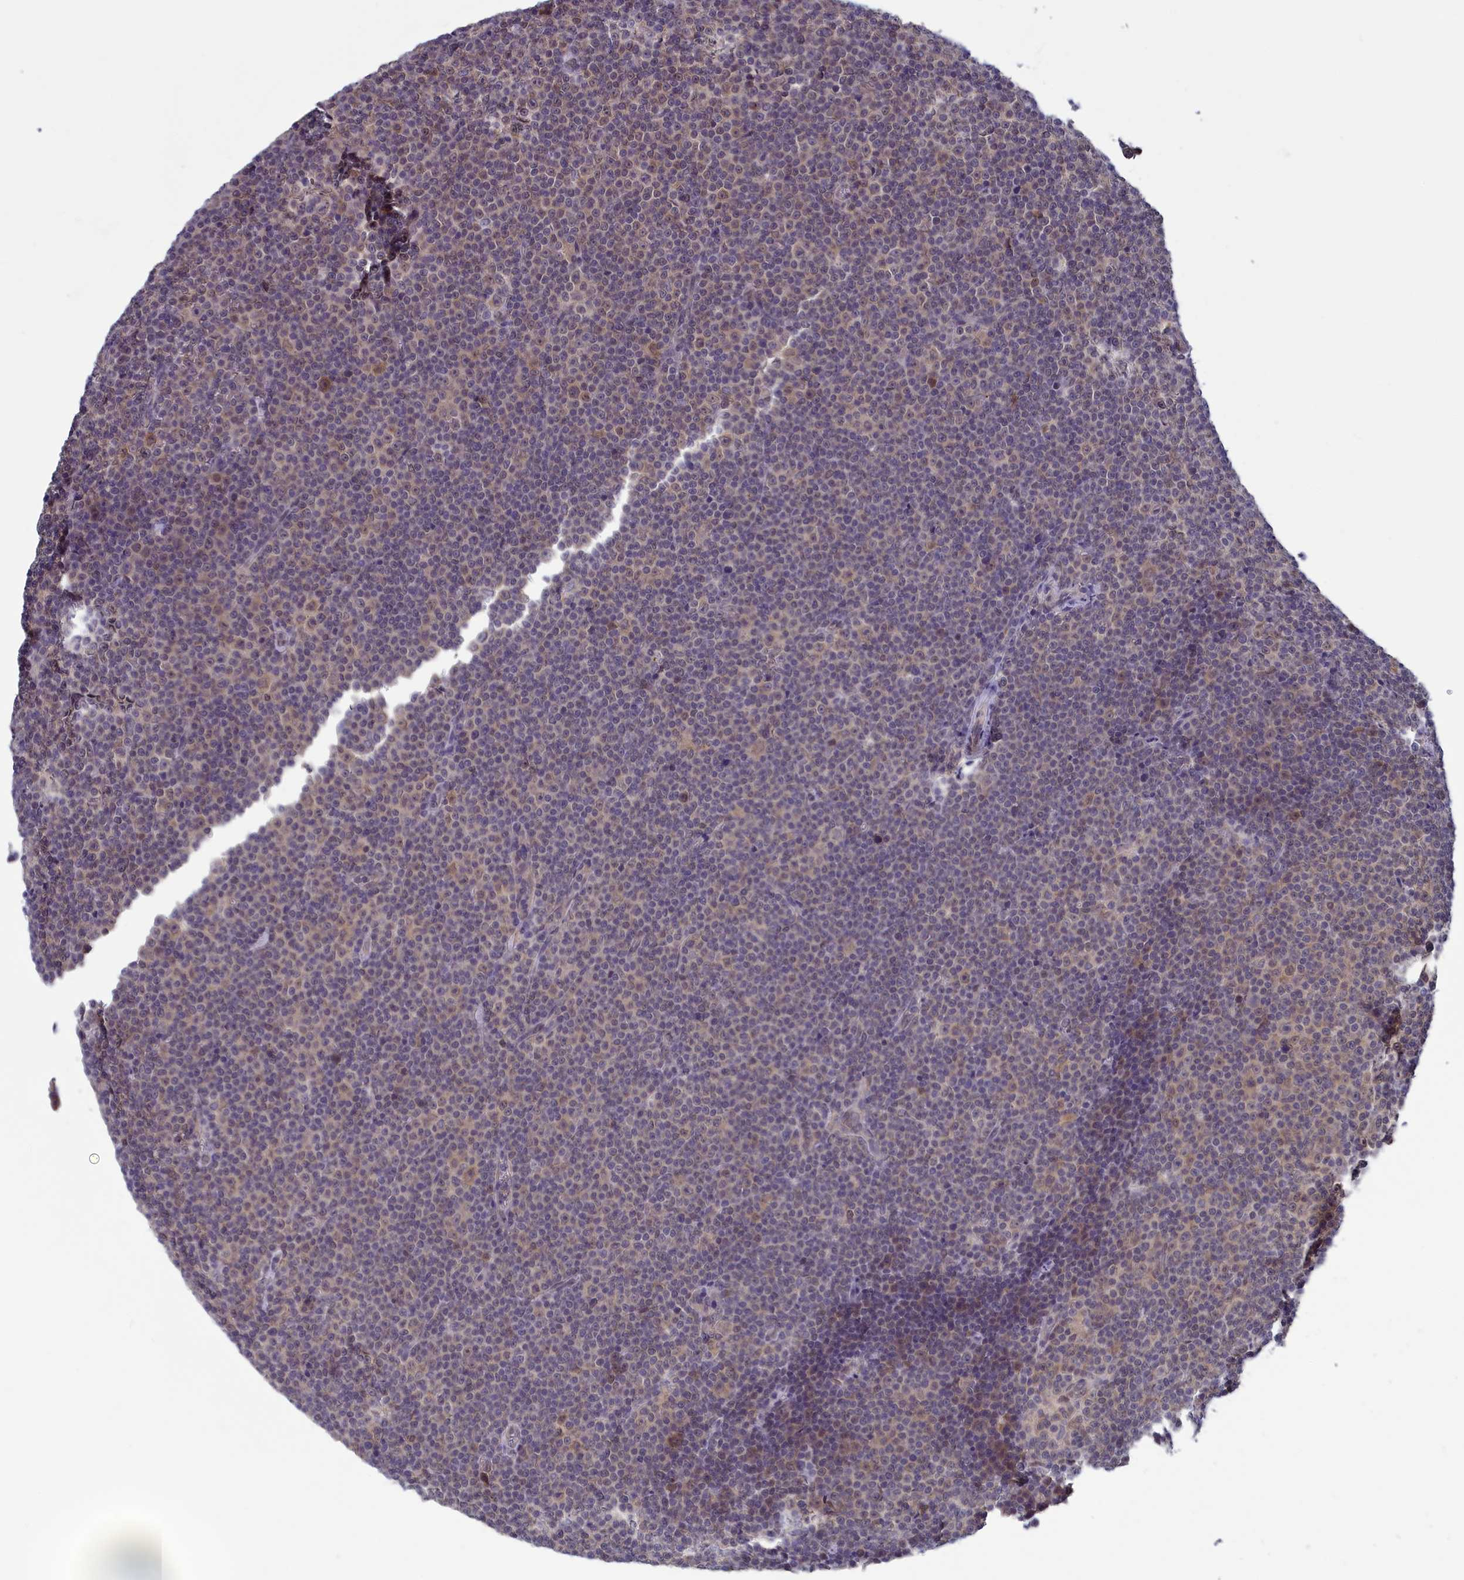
{"staining": {"intensity": "weak", "quantity": "<25%", "location": "cytoplasmic/membranous"}, "tissue": "lymphoma", "cell_type": "Tumor cells", "image_type": "cancer", "snomed": [{"axis": "morphology", "description": "Malignant lymphoma, non-Hodgkin's type, Low grade"}, {"axis": "topography", "description": "Lymph node"}], "caption": "IHC of low-grade malignant lymphoma, non-Hodgkin's type displays no positivity in tumor cells.", "gene": "MRI1", "patient": {"sex": "female", "age": 67}}